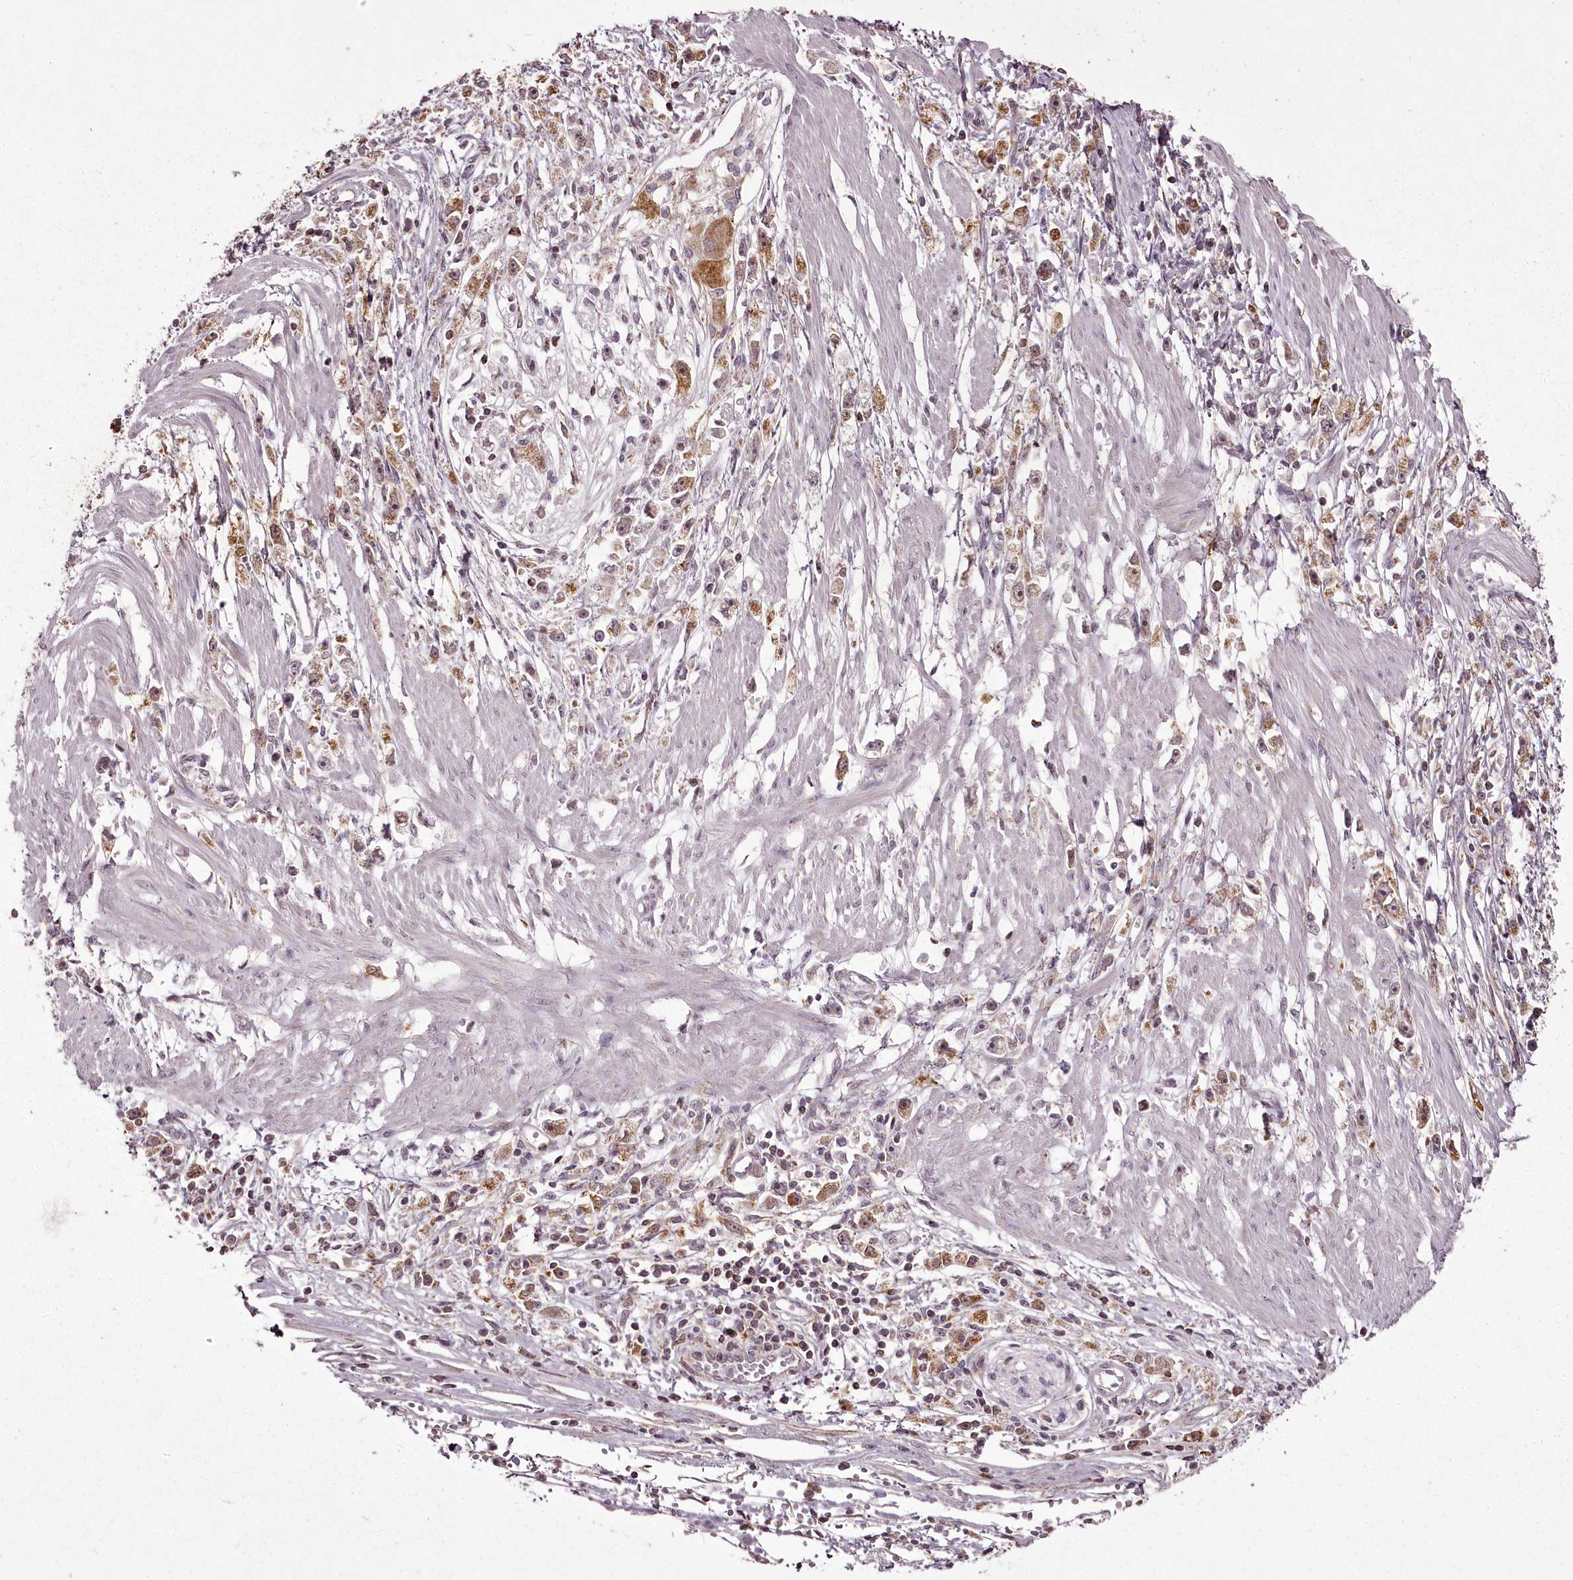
{"staining": {"intensity": "moderate", "quantity": ">75%", "location": "cytoplasmic/membranous"}, "tissue": "stomach cancer", "cell_type": "Tumor cells", "image_type": "cancer", "snomed": [{"axis": "morphology", "description": "Adenocarcinoma, NOS"}, {"axis": "topography", "description": "Stomach"}], "caption": "Immunohistochemical staining of adenocarcinoma (stomach) exhibits medium levels of moderate cytoplasmic/membranous positivity in about >75% of tumor cells. (IHC, brightfield microscopy, high magnification).", "gene": "CHCHD2", "patient": {"sex": "female", "age": 59}}